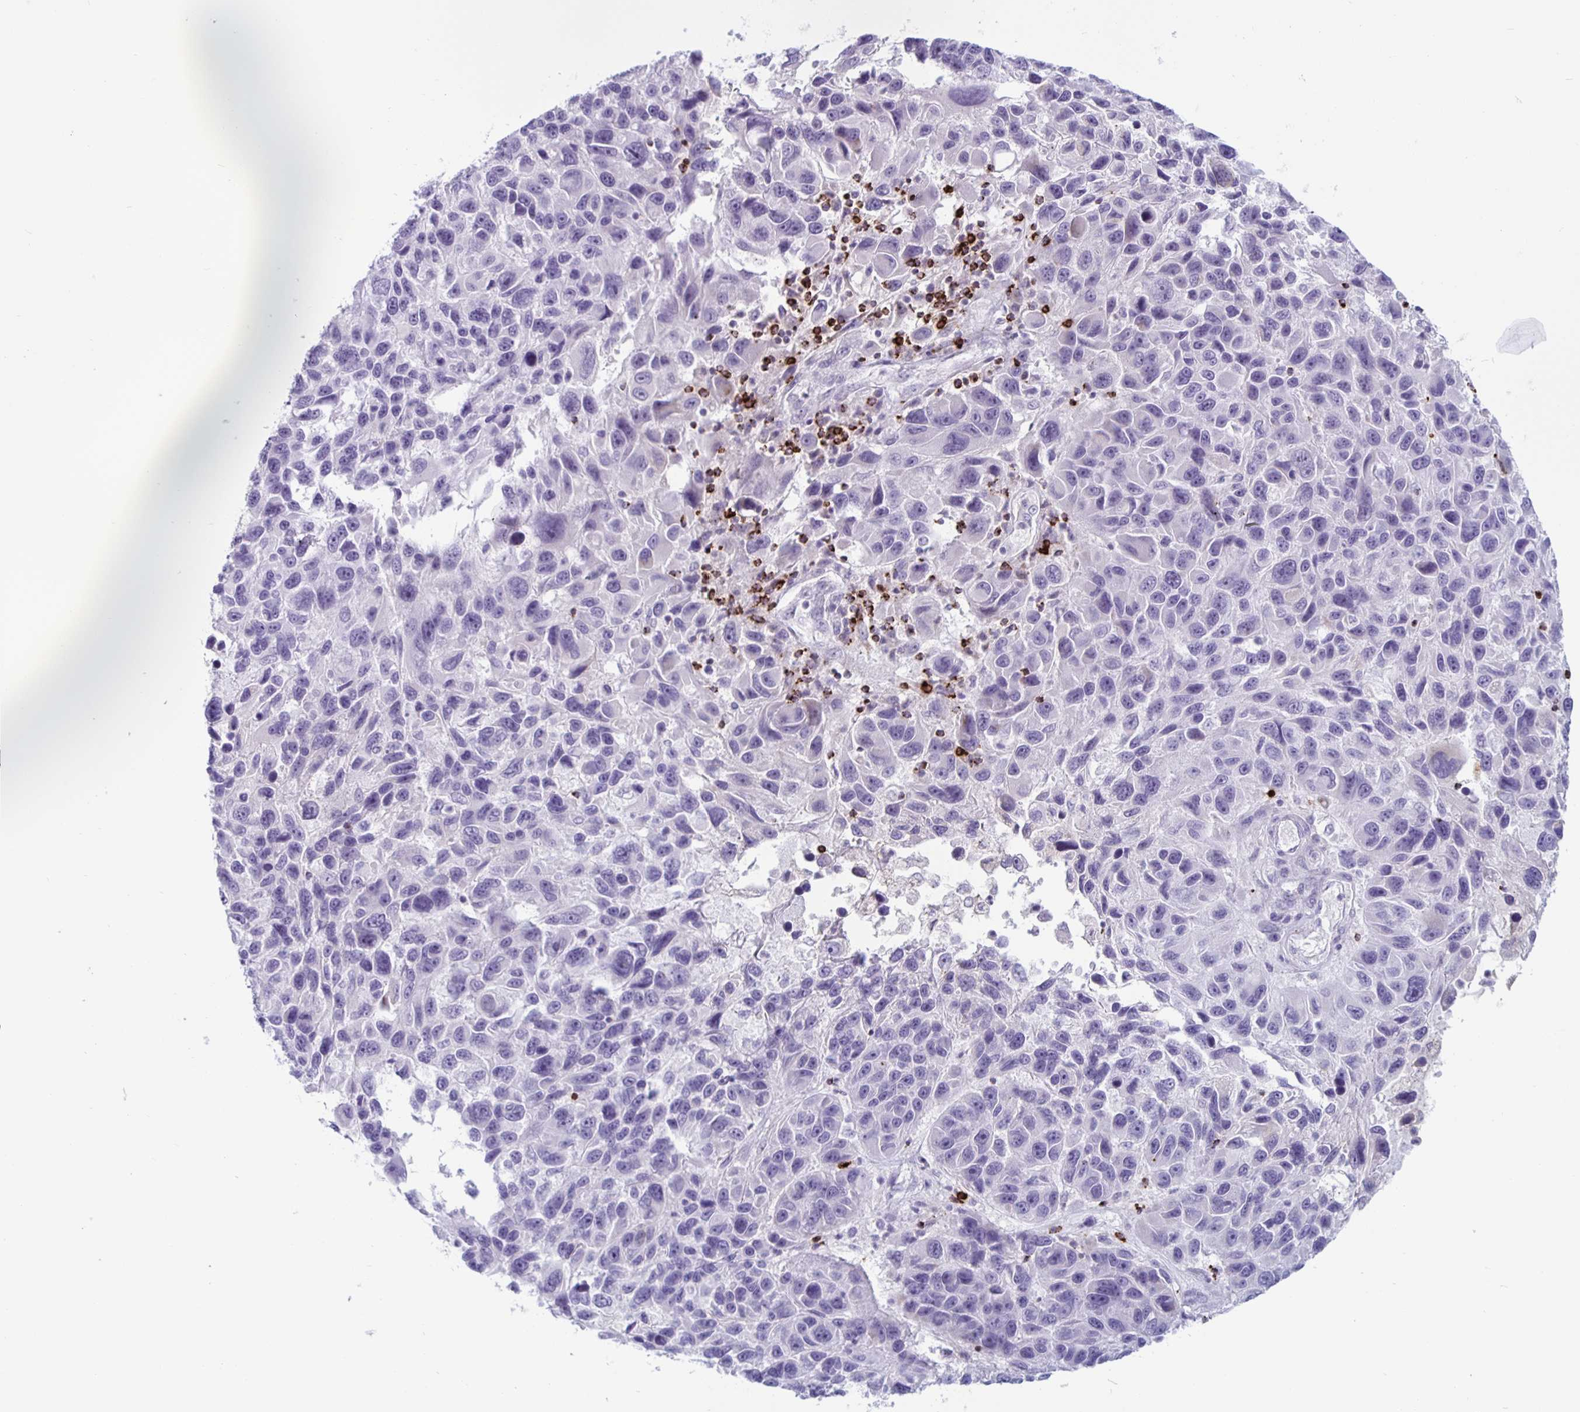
{"staining": {"intensity": "negative", "quantity": "none", "location": "none"}, "tissue": "melanoma", "cell_type": "Tumor cells", "image_type": "cancer", "snomed": [{"axis": "morphology", "description": "Malignant melanoma, NOS"}, {"axis": "topography", "description": "Skin"}], "caption": "Immunohistochemical staining of human malignant melanoma reveals no significant positivity in tumor cells.", "gene": "GZMK", "patient": {"sex": "male", "age": 53}}